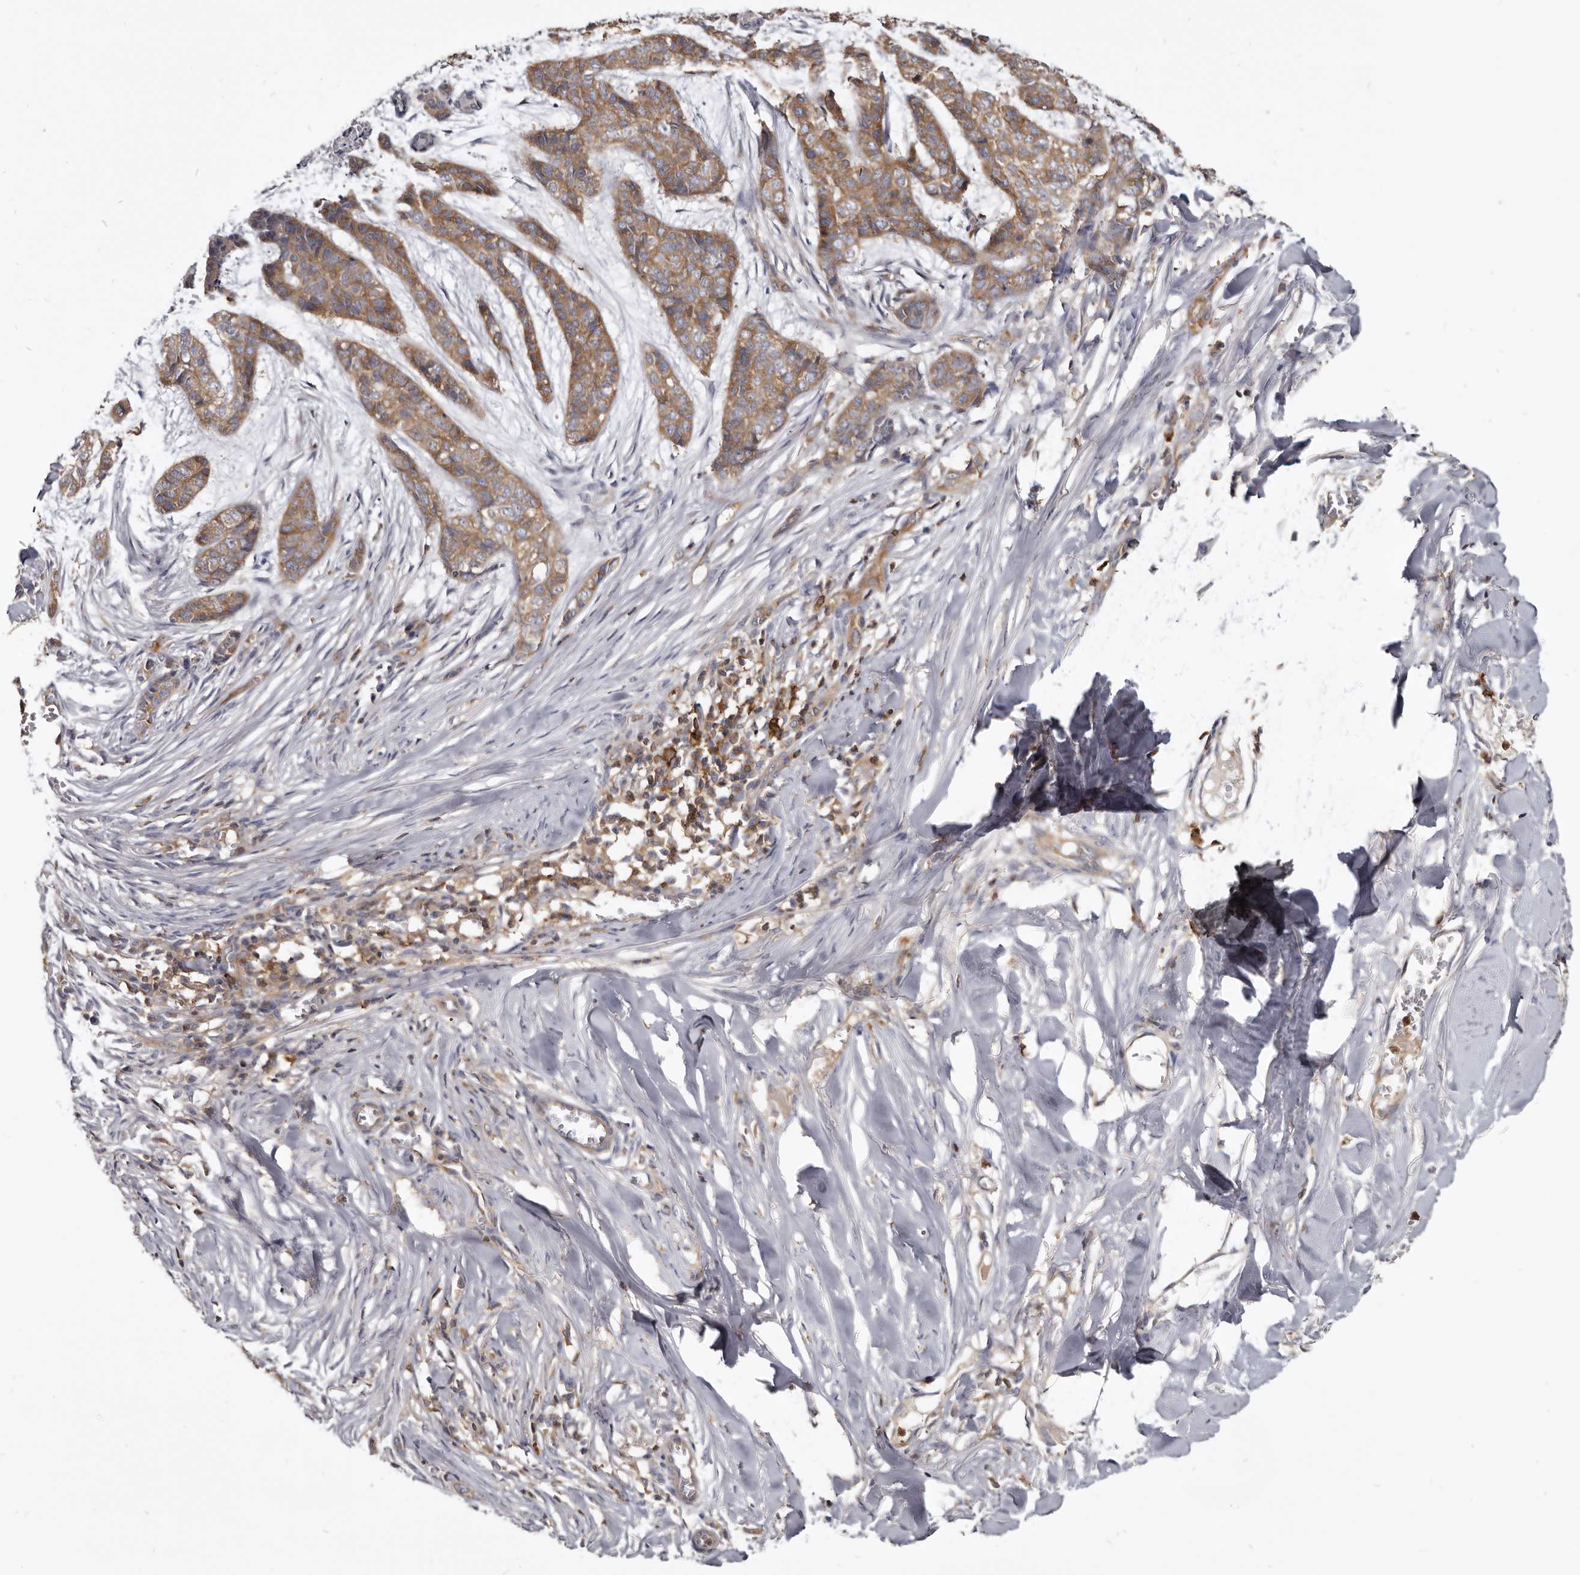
{"staining": {"intensity": "moderate", "quantity": ">75%", "location": "cytoplasmic/membranous"}, "tissue": "skin cancer", "cell_type": "Tumor cells", "image_type": "cancer", "snomed": [{"axis": "morphology", "description": "Basal cell carcinoma"}, {"axis": "topography", "description": "Skin"}], "caption": "Skin cancer (basal cell carcinoma) stained for a protein exhibits moderate cytoplasmic/membranous positivity in tumor cells. The protein of interest is stained brown, and the nuclei are stained in blue (DAB (3,3'-diaminobenzidine) IHC with brightfield microscopy, high magnification).", "gene": "CBL", "patient": {"sex": "female", "age": 64}}